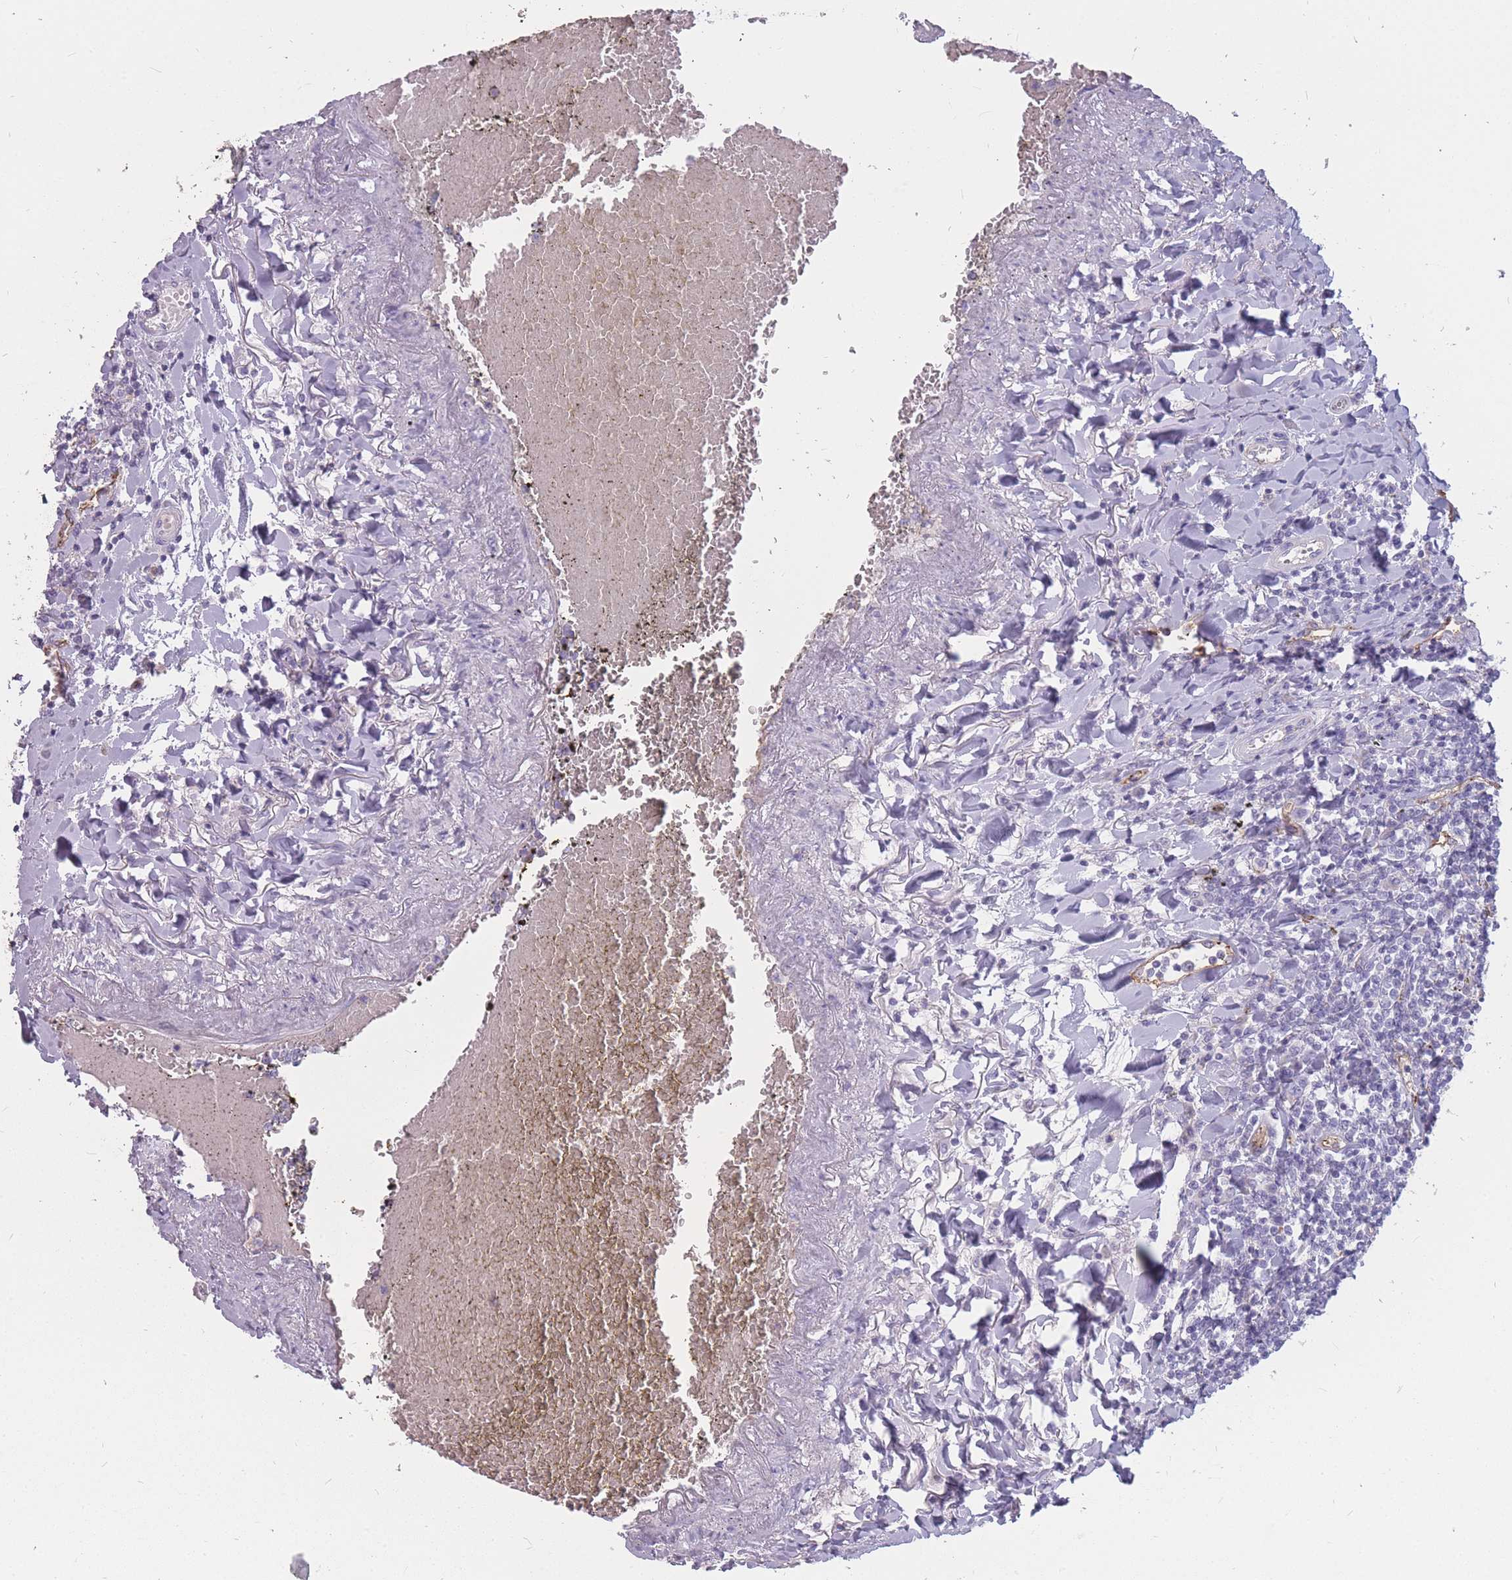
{"staining": {"intensity": "negative", "quantity": "none", "location": "none"}, "tissue": "lymphoma", "cell_type": "Tumor cells", "image_type": "cancer", "snomed": [{"axis": "morphology", "description": "Malignant lymphoma, non-Hodgkin's type, Low grade"}, {"axis": "topography", "description": "Lung"}], "caption": "IHC histopathology image of neoplastic tissue: lymphoma stained with DAB (3,3'-diaminobenzidine) reveals no significant protein staining in tumor cells. The staining was performed using DAB to visualize the protein expression in brown, while the nuclei were stained in blue with hematoxylin (Magnification: 20x).", "gene": "GNA11", "patient": {"sex": "female", "age": 71}}